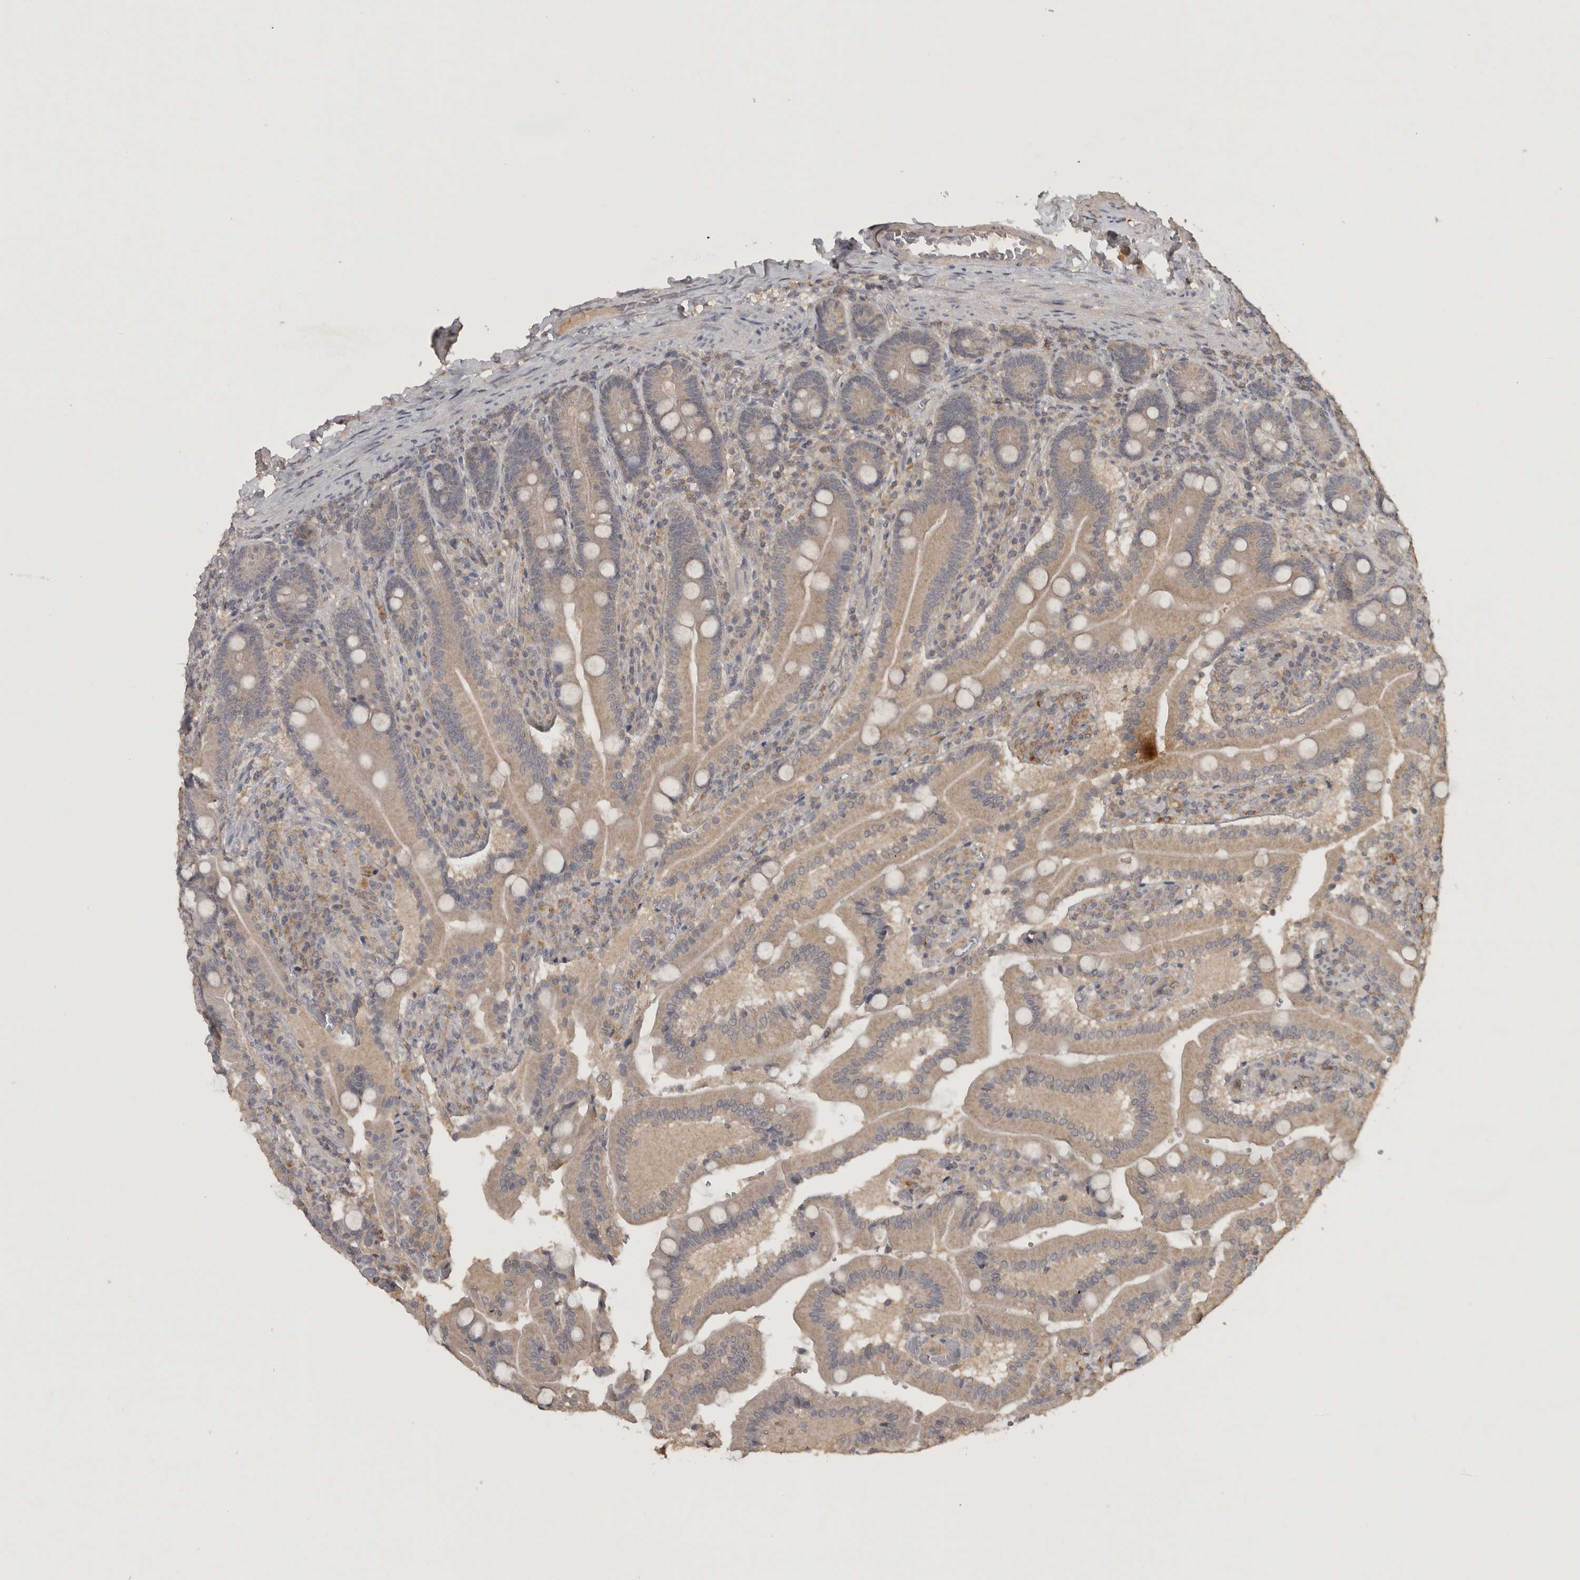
{"staining": {"intensity": "weak", "quantity": ">75%", "location": "cytoplasmic/membranous"}, "tissue": "duodenum", "cell_type": "Glandular cells", "image_type": "normal", "snomed": [{"axis": "morphology", "description": "Normal tissue, NOS"}, {"axis": "topography", "description": "Duodenum"}], "caption": "A brown stain labels weak cytoplasmic/membranous expression of a protein in glandular cells of normal human duodenum. (brown staining indicates protein expression, while blue staining denotes nuclei).", "gene": "ADAMTS4", "patient": {"sex": "female", "age": 62}}